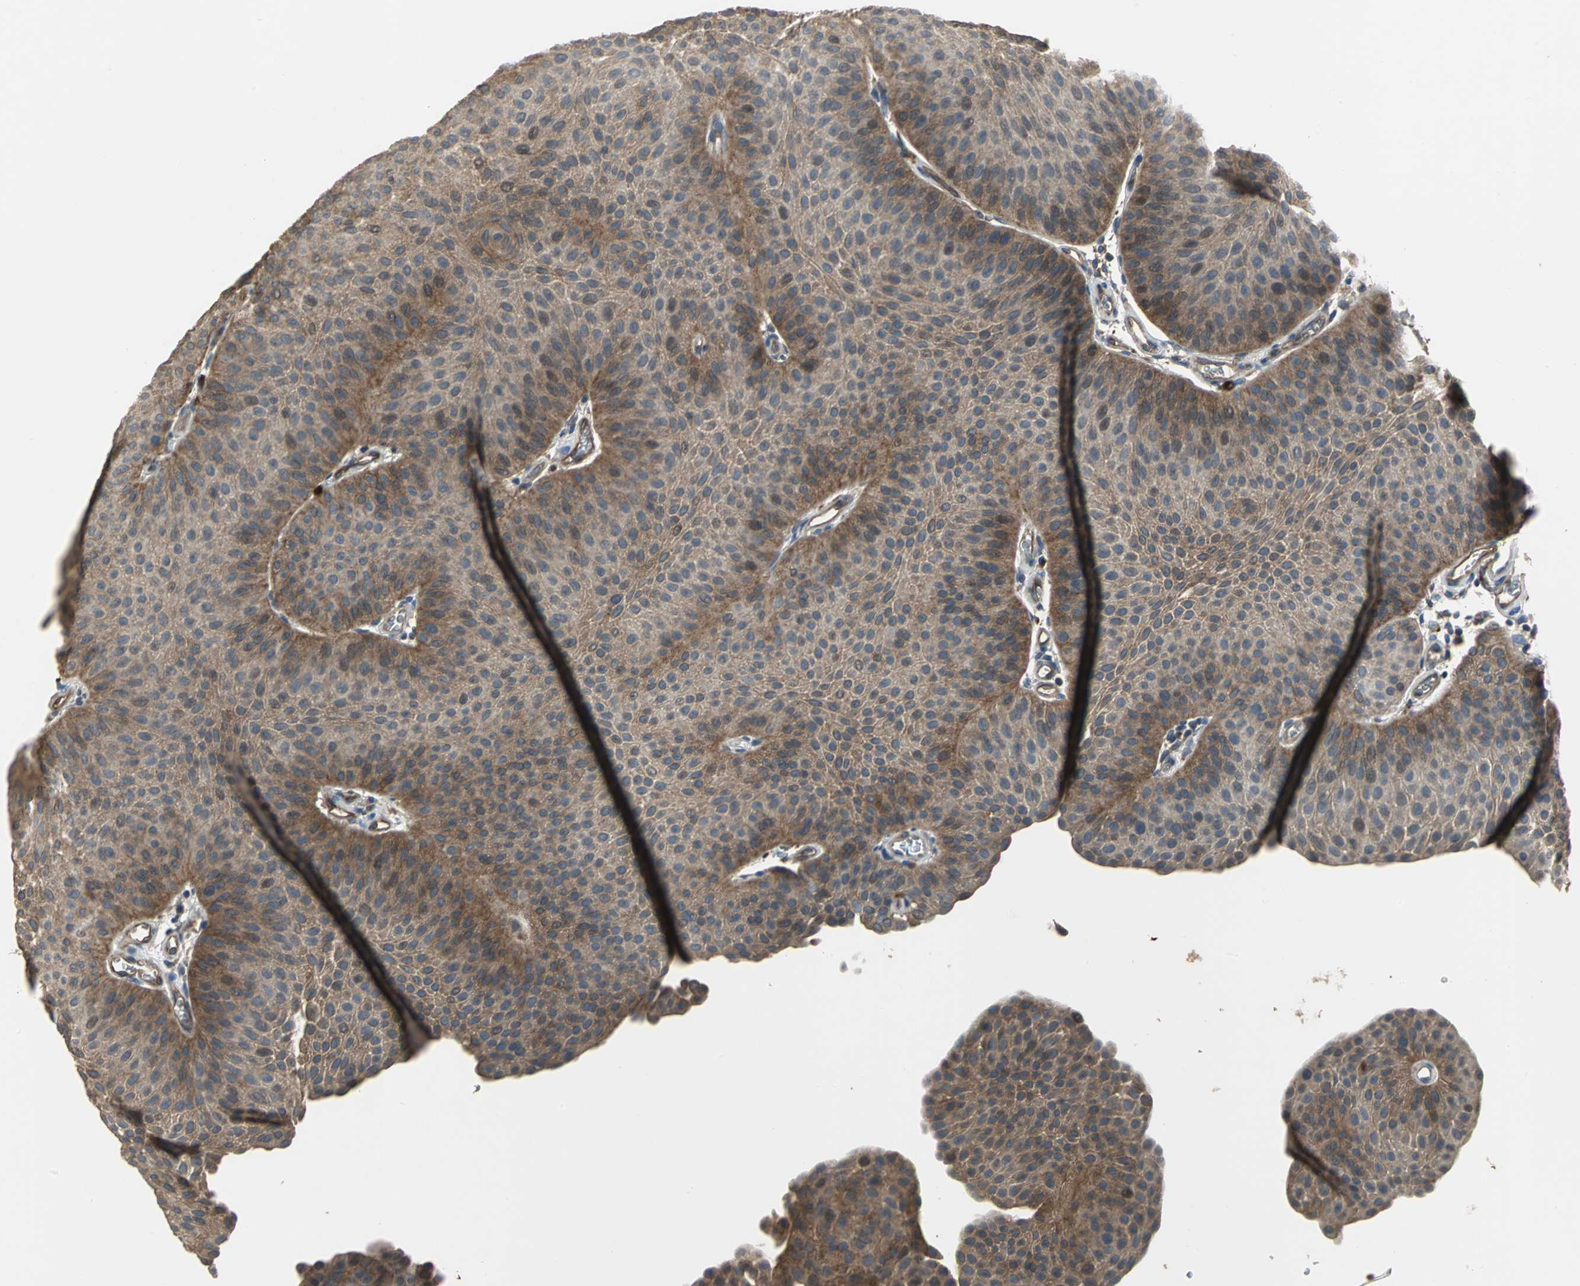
{"staining": {"intensity": "moderate", "quantity": ">75%", "location": "cytoplasmic/membranous"}, "tissue": "urothelial cancer", "cell_type": "Tumor cells", "image_type": "cancer", "snomed": [{"axis": "morphology", "description": "Urothelial carcinoma, Low grade"}, {"axis": "topography", "description": "Urinary bladder"}], "caption": "An immunohistochemistry (IHC) histopathology image of neoplastic tissue is shown. Protein staining in brown shows moderate cytoplasmic/membranous positivity in urothelial cancer within tumor cells.", "gene": "MET", "patient": {"sex": "female", "age": 60}}